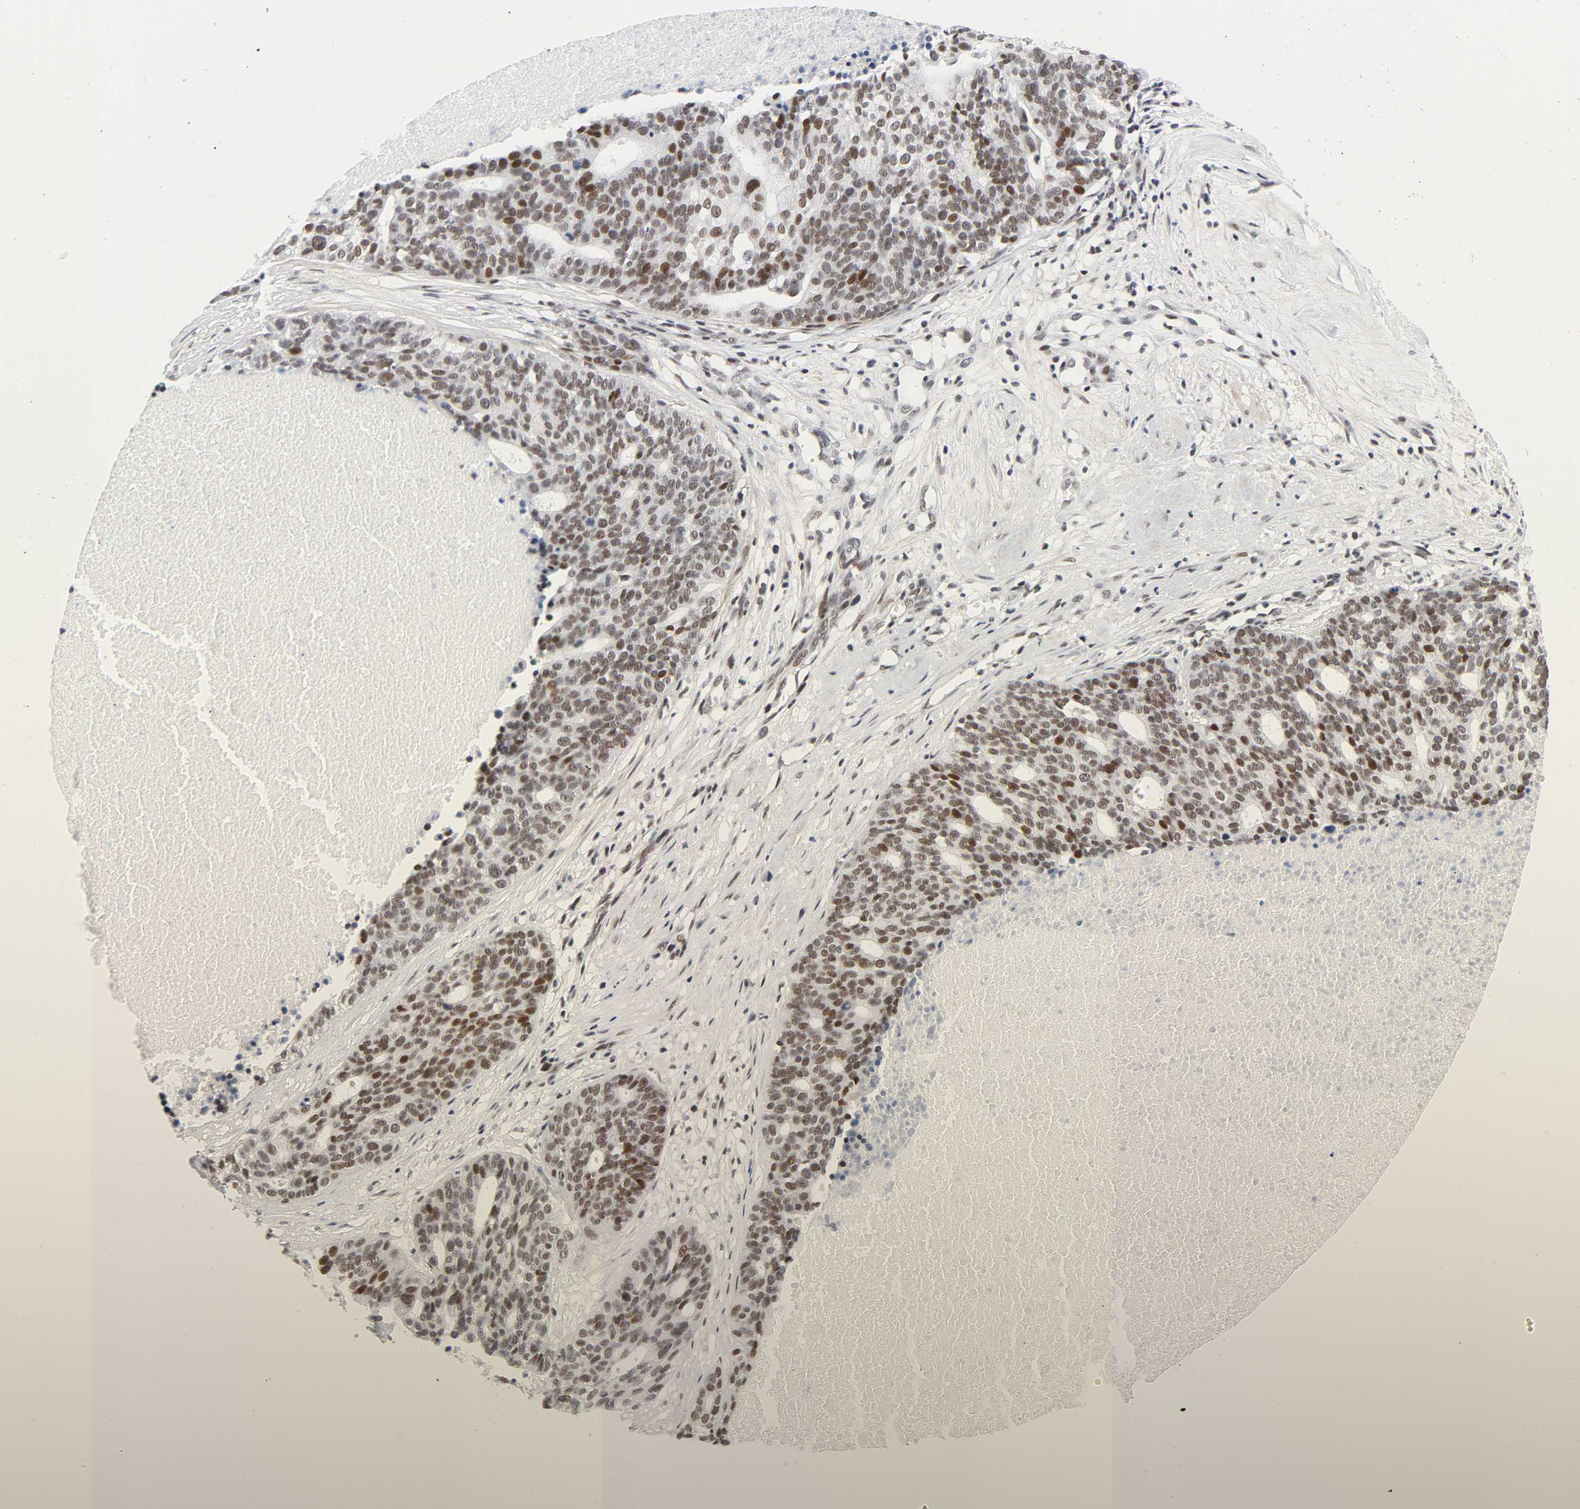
{"staining": {"intensity": "moderate", "quantity": ">75%", "location": "nuclear"}, "tissue": "ovarian cancer", "cell_type": "Tumor cells", "image_type": "cancer", "snomed": [{"axis": "morphology", "description": "Cystadenocarcinoma, serous, NOS"}, {"axis": "topography", "description": "Ovary"}], "caption": "The immunohistochemical stain highlights moderate nuclear expression in tumor cells of ovarian cancer tissue.", "gene": "DIDO1", "patient": {"sex": "female", "age": 59}}